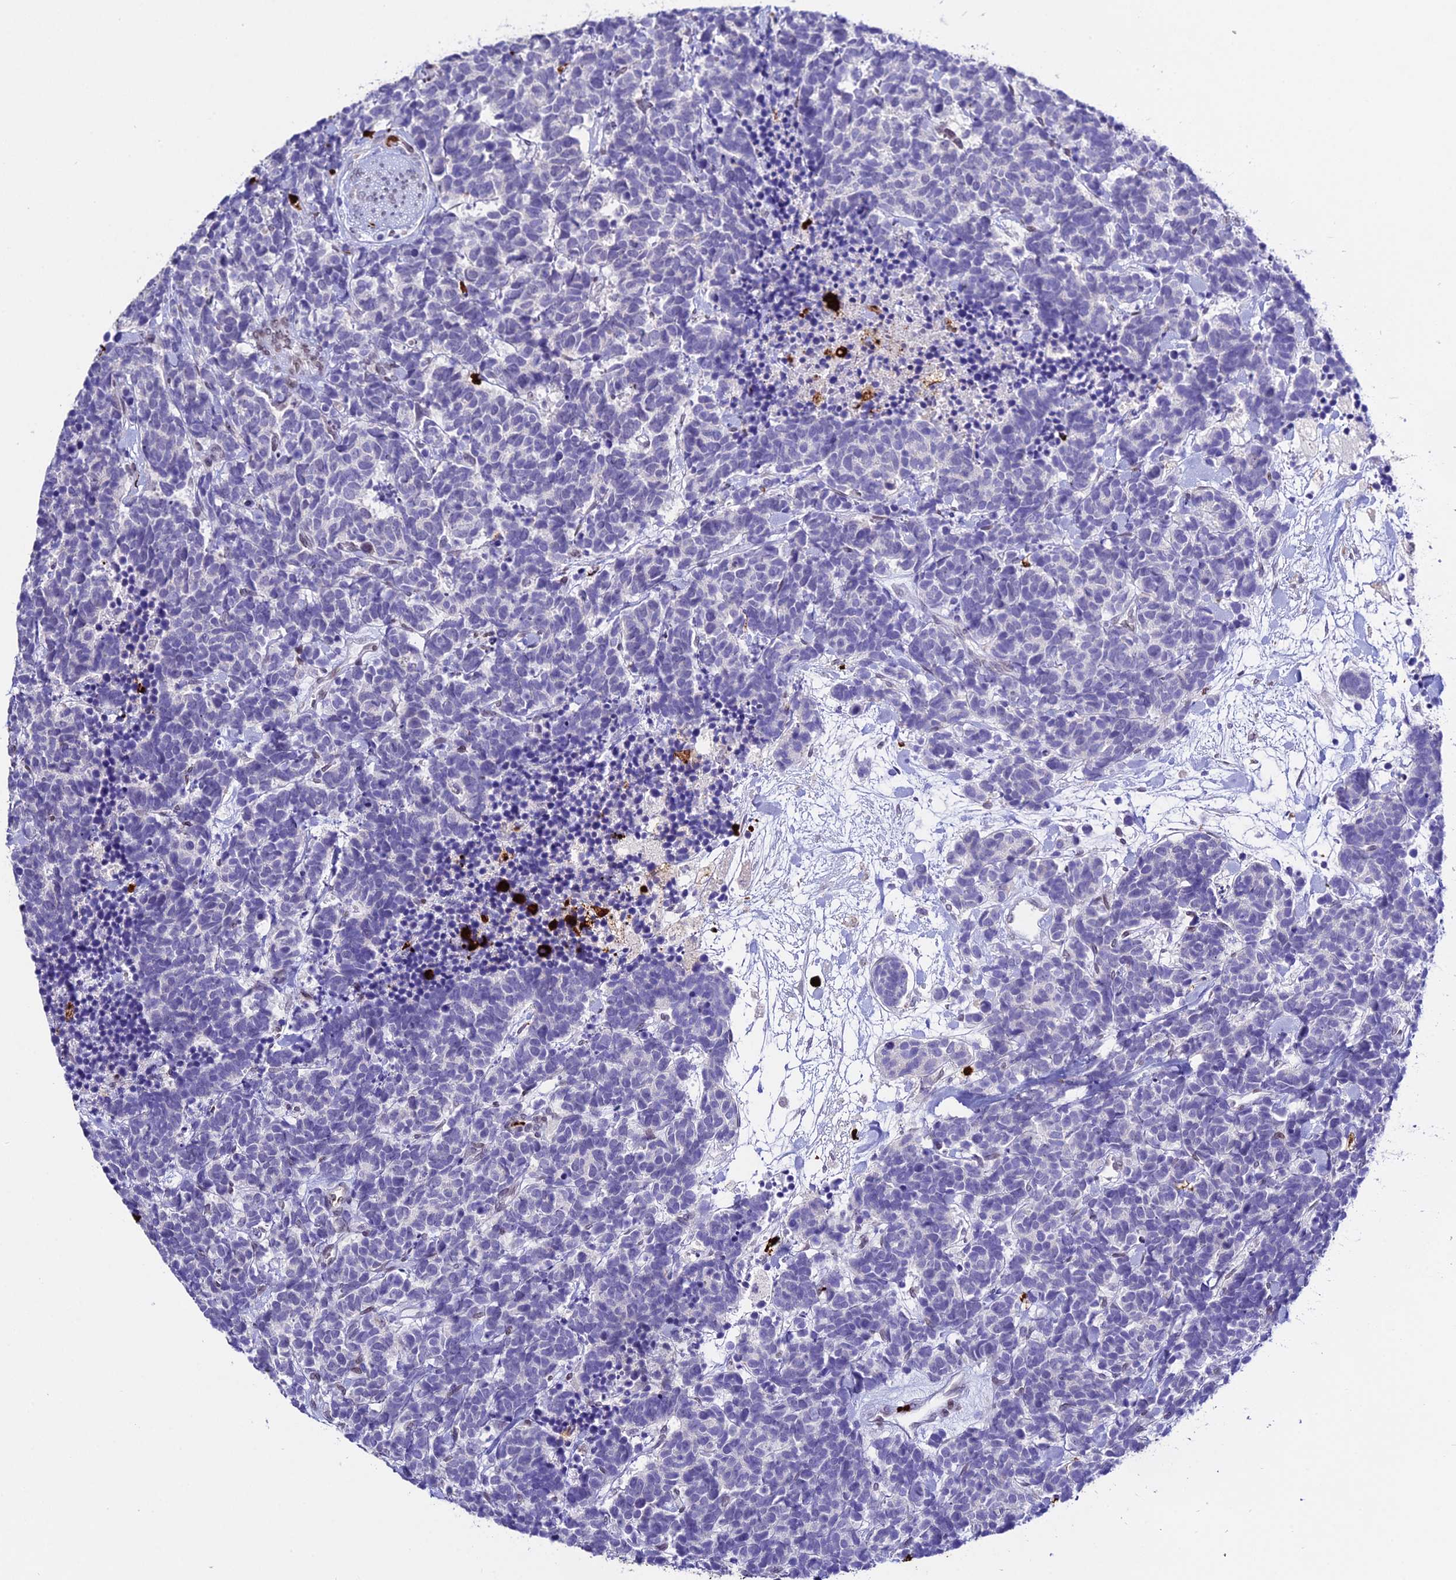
{"staining": {"intensity": "negative", "quantity": "none", "location": "none"}, "tissue": "carcinoid", "cell_type": "Tumor cells", "image_type": "cancer", "snomed": [{"axis": "morphology", "description": "Carcinoma, NOS"}, {"axis": "morphology", "description": "Carcinoid, malignant, NOS"}, {"axis": "topography", "description": "Prostate"}], "caption": "Immunohistochemical staining of human carcinoid exhibits no significant expression in tumor cells.", "gene": "MCM10", "patient": {"sex": "male", "age": 57}}